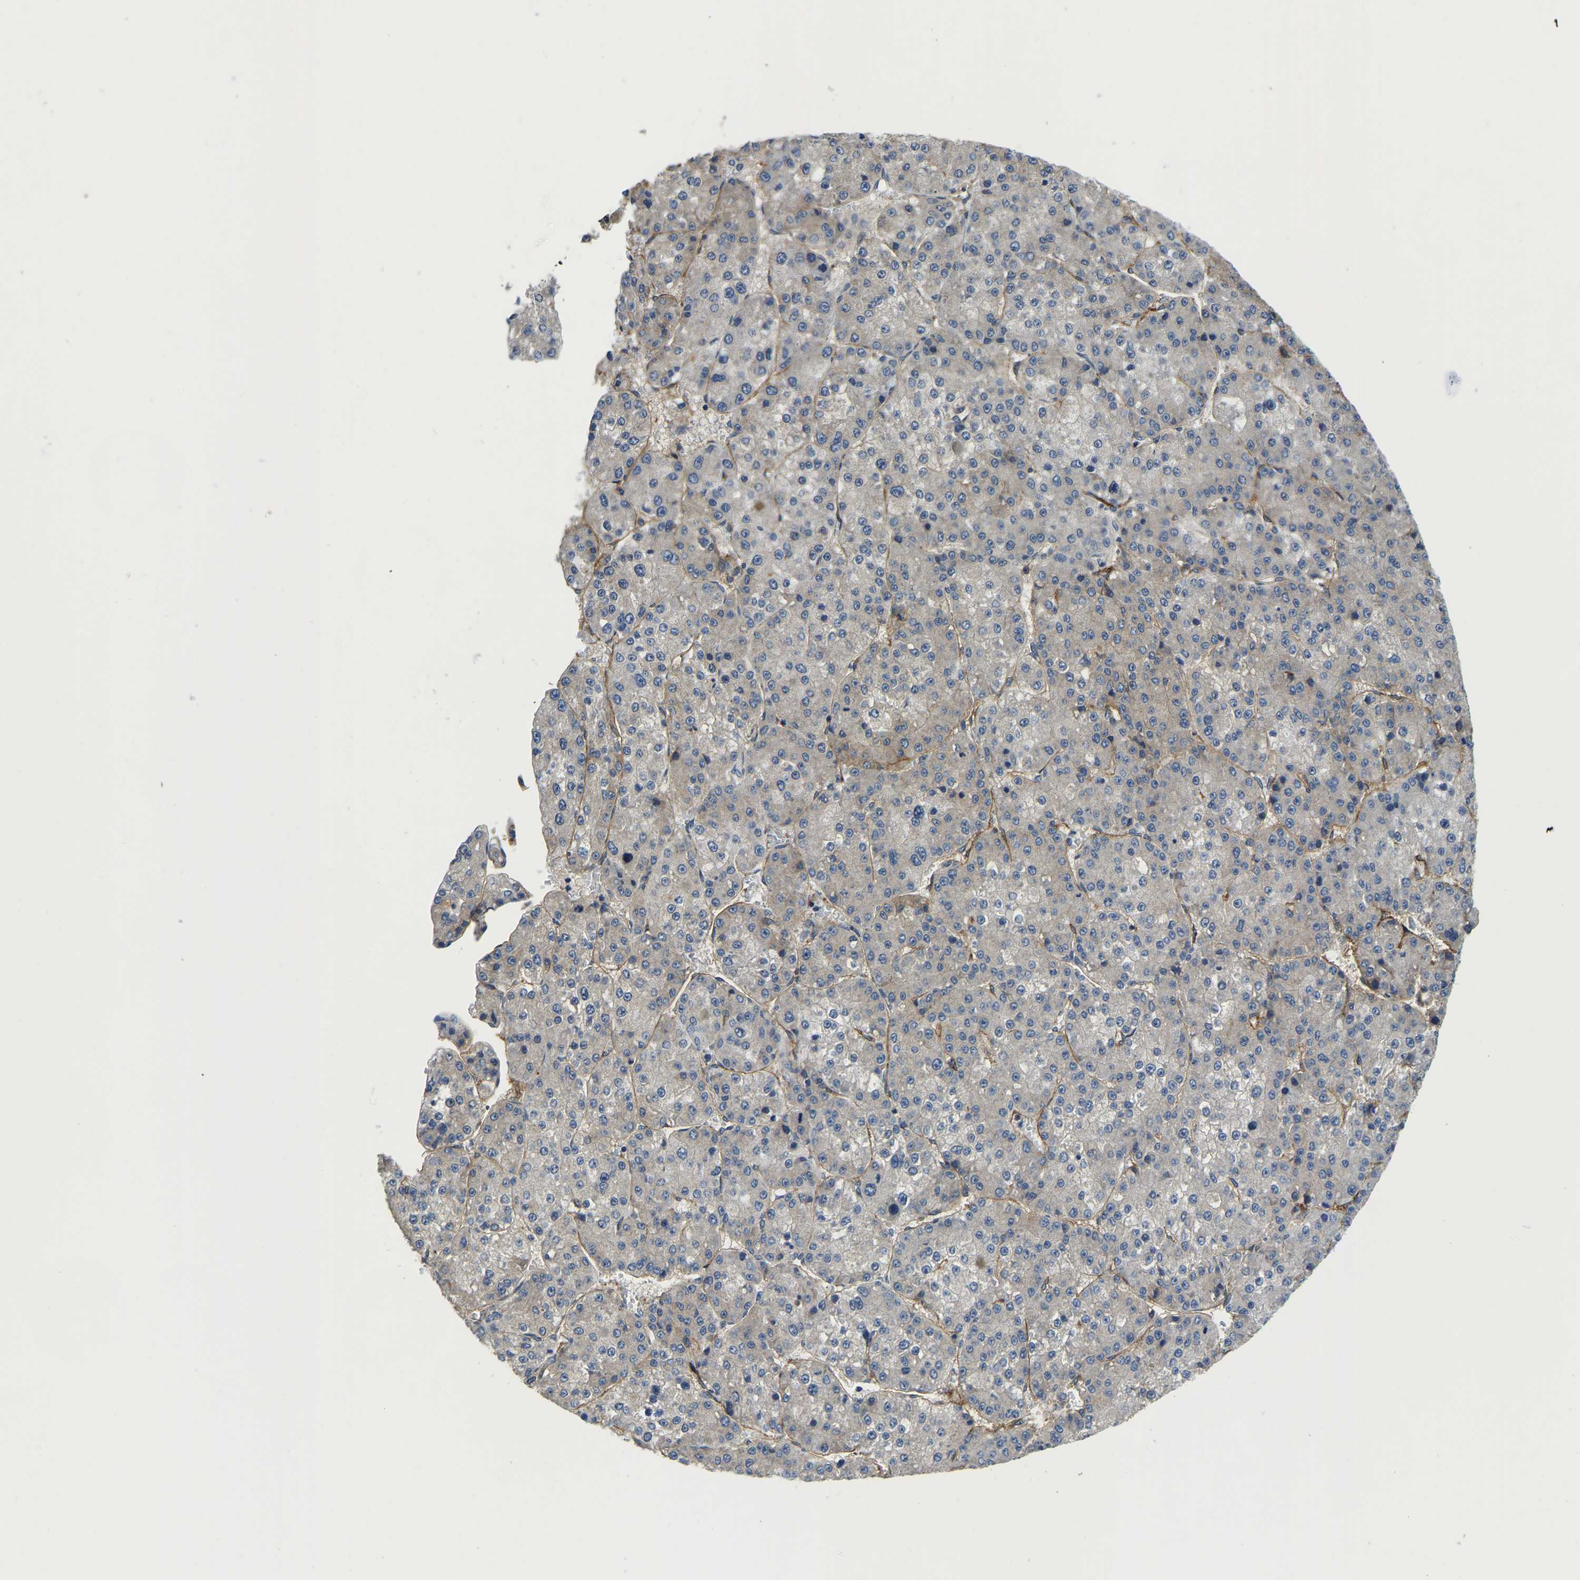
{"staining": {"intensity": "negative", "quantity": "none", "location": "none"}, "tissue": "liver cancer", "cell_type": "Tumor cells", "image_type": "cancer", "snomed": [{"axis": "morphology", "description": "Carcinoma, Hepatocellular, NOS"}, {"axis": "topography", "description": "Liver"}], "caption": "A high-resolution histopathology image shows immunohistochemistry (IHC) staining of liver cancer, which reveals no significant staining in tumor cells.", "gene": "ITGA2", "patient": {"sex": "female", "age": 73}}